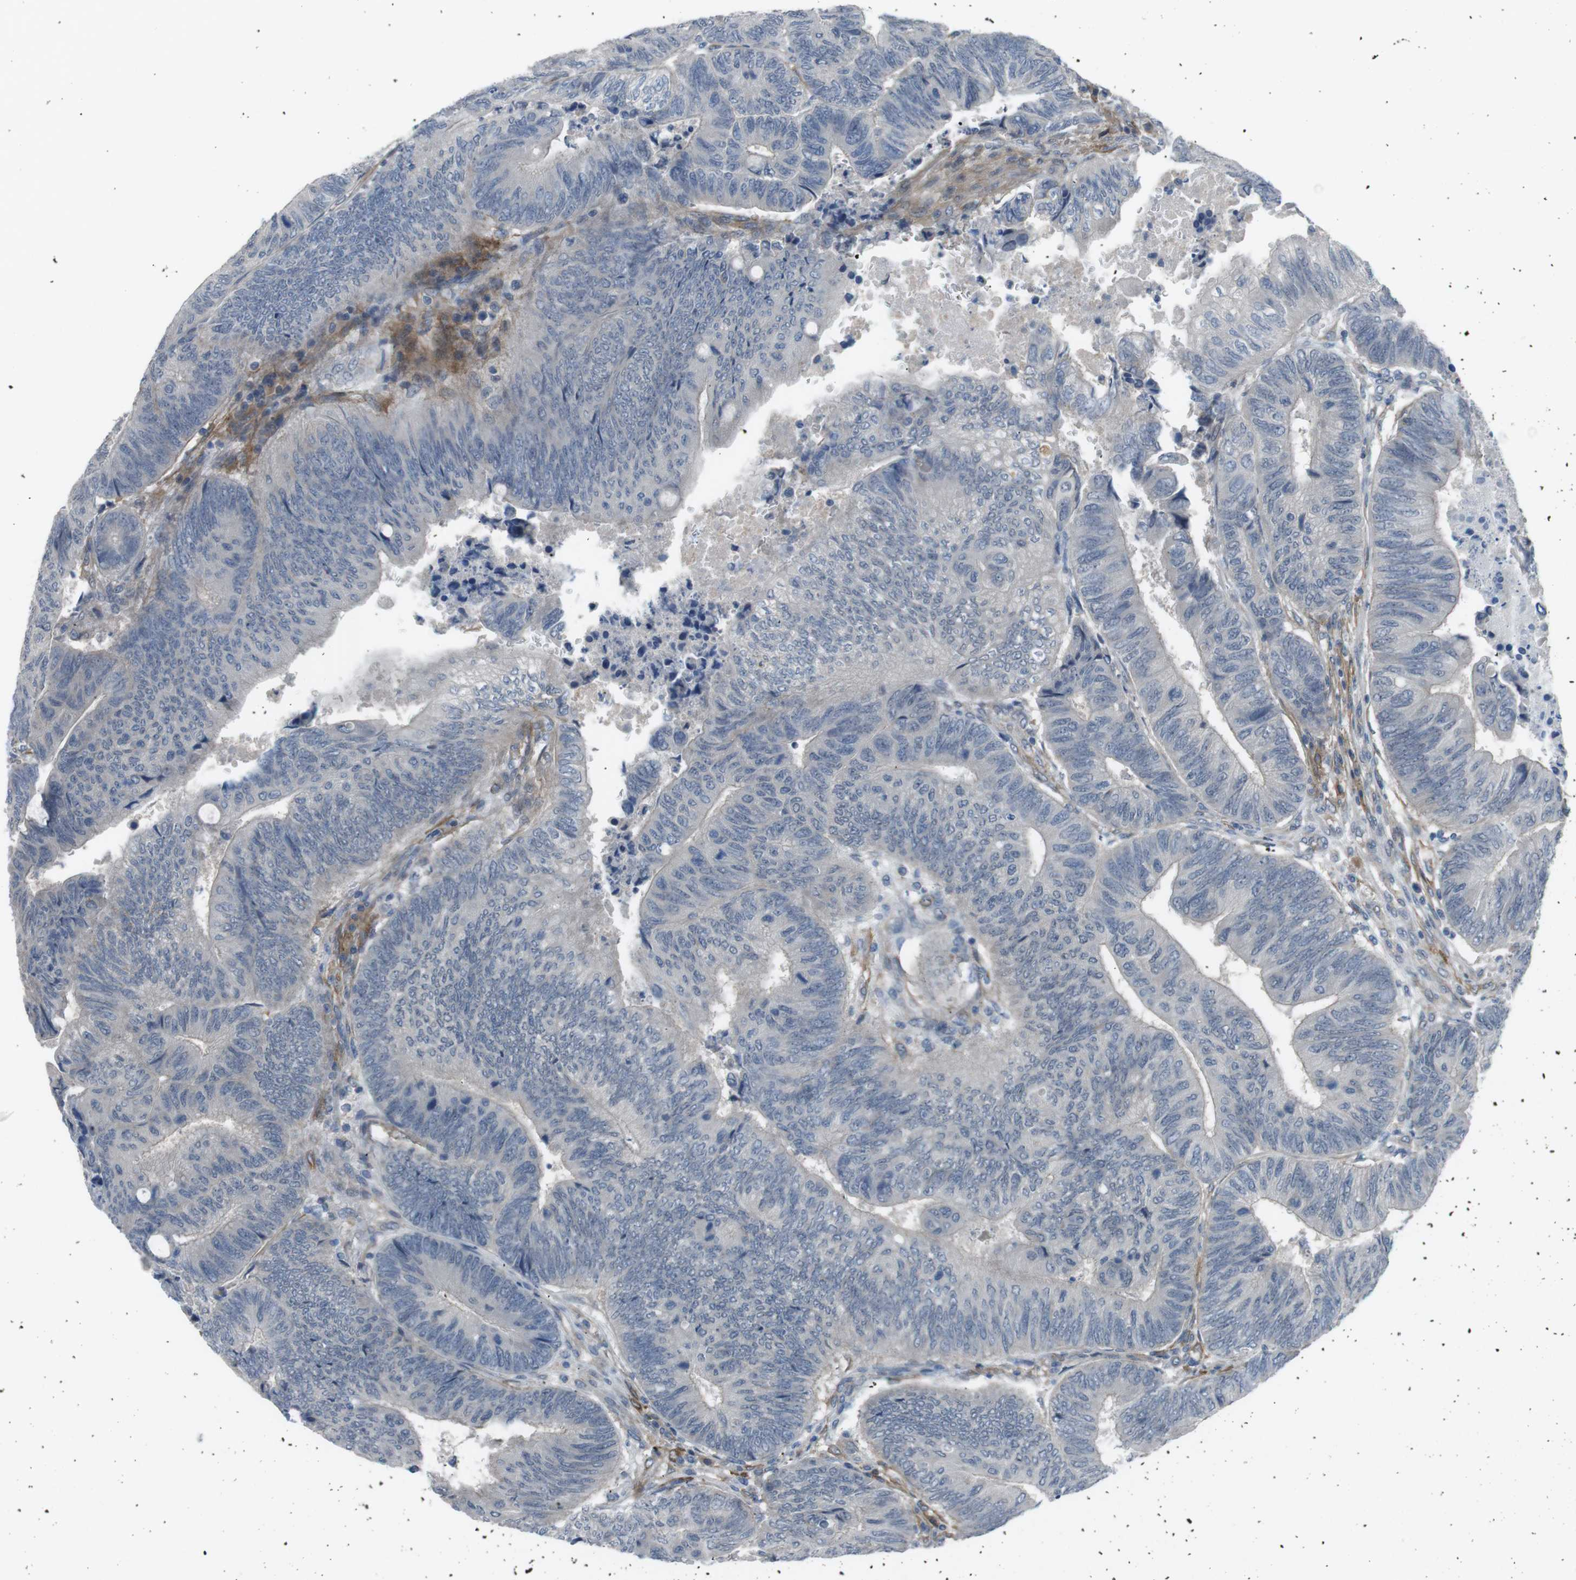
{"staining": {"intensity": "negative", "quantity": "none", "location": "none"}, "tissue": "colorectal cancer", "cell_type": "Tumor cells", "image_type": "cancer", "snomed": [{"axis": "morphology", "description": "Normal tissue, NOS"}, {"axis": "morphology", "description": "Adenocarcinoma, NOS"}, {"axis": "topography", "description": "Rectum"}, {"axis": "topography", "description": "Peripheral nerve tissue"}], "caption": "The micrograph shows no significant positivity in tumor cells of colorectal cancer.", "gene": "ANK2", "patient": {"sex": "male", "age": 92}}